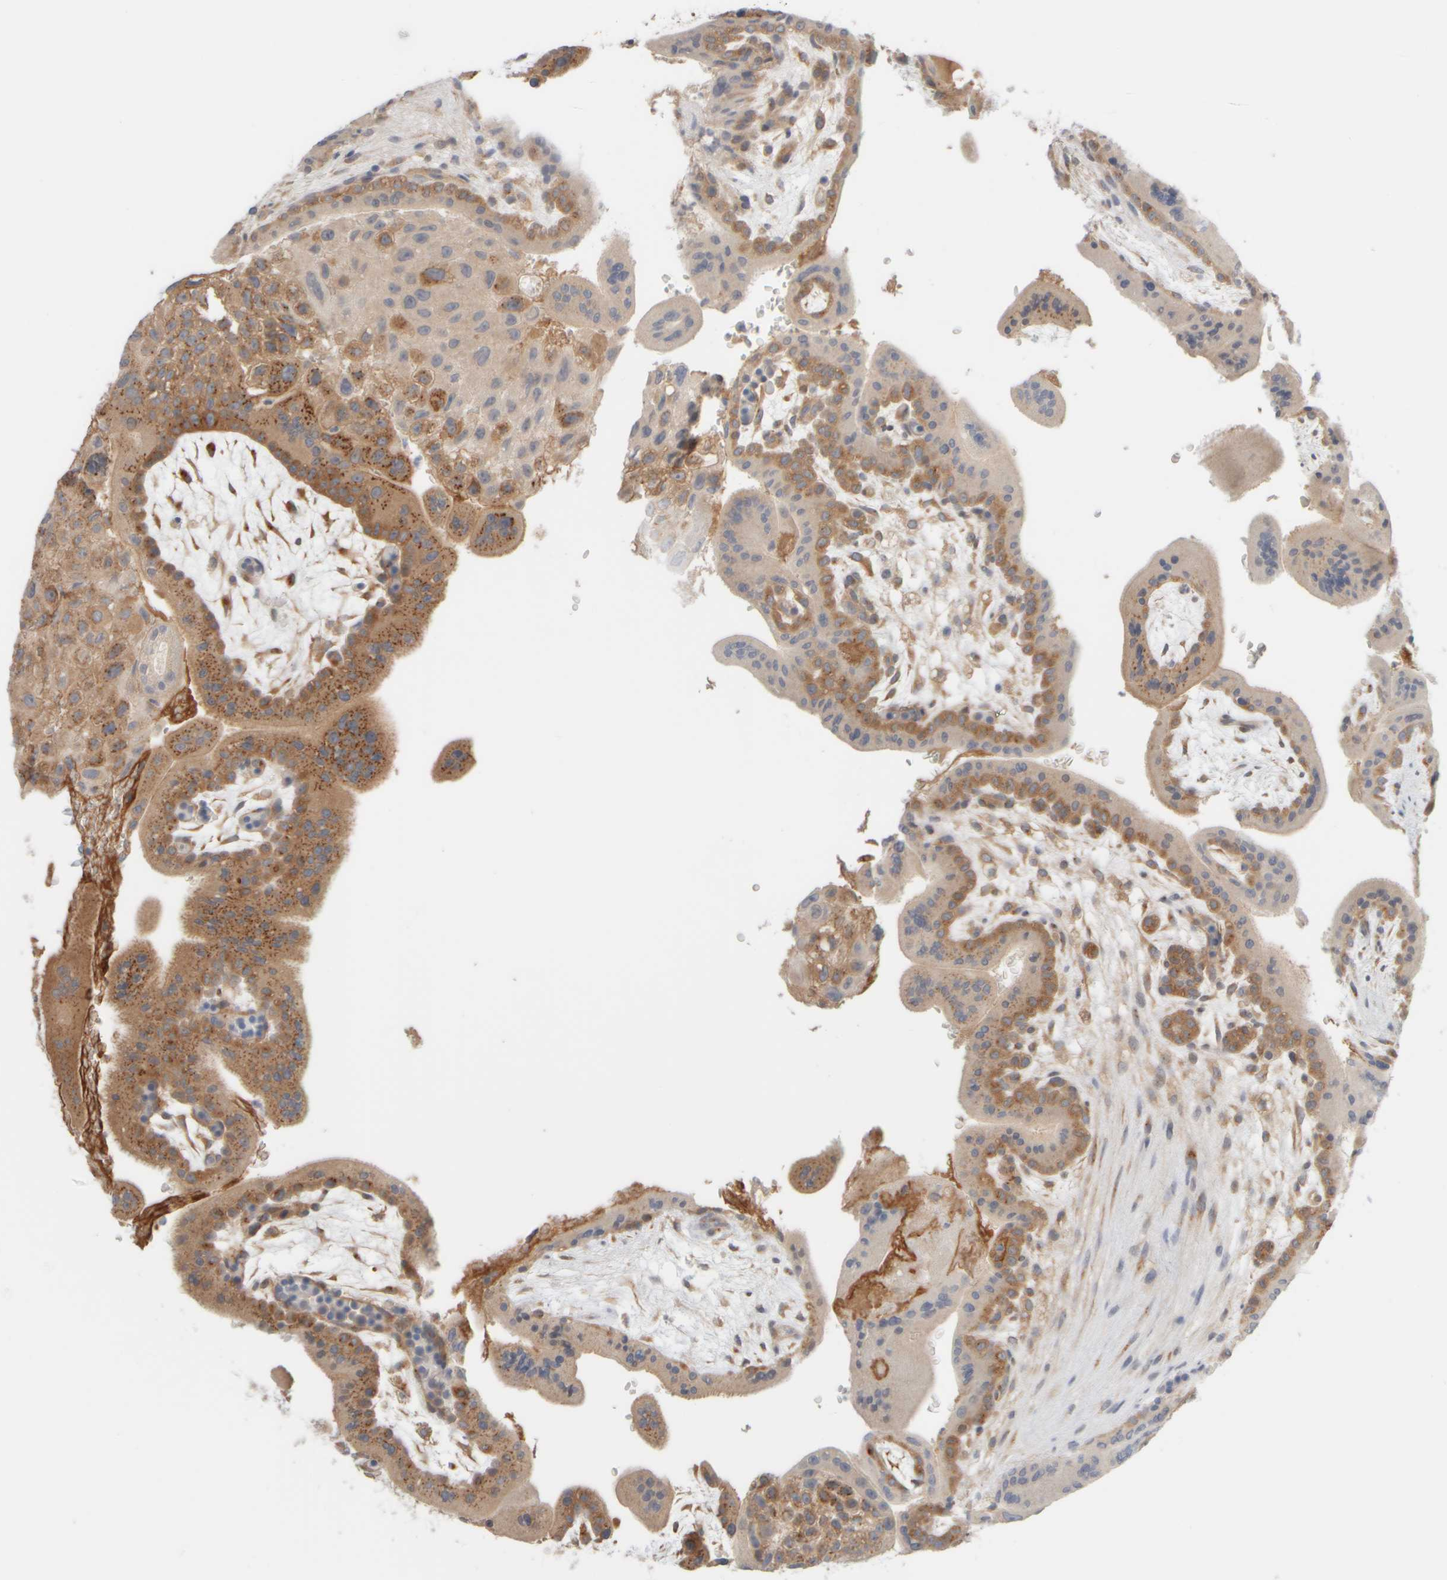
{"staining": {"intensity": "moderate", "quantity": ">75%", "location": "cytoplasmic/membranous"}, "tissue": "placenta", "cell_type": "Decidual cells", "image_type": "normal", "snomed": [{"axis": "morphology", "description": "Normal tissue, NOS"}, {"axis": "topography", "description": "Placenta"}], "caption": "A micrograph of placenta stained for a protein reveals moderate cytoplasmic/membranous brown staining in decidual cells. Using DAB (3,3'-diaminobenzidine) (brown) and hematoxylin (blue) stains, captured at high magnification using brightfield microscopy.", "gene": "GOPC", "patient": {"sex": "female", "age": 35}}